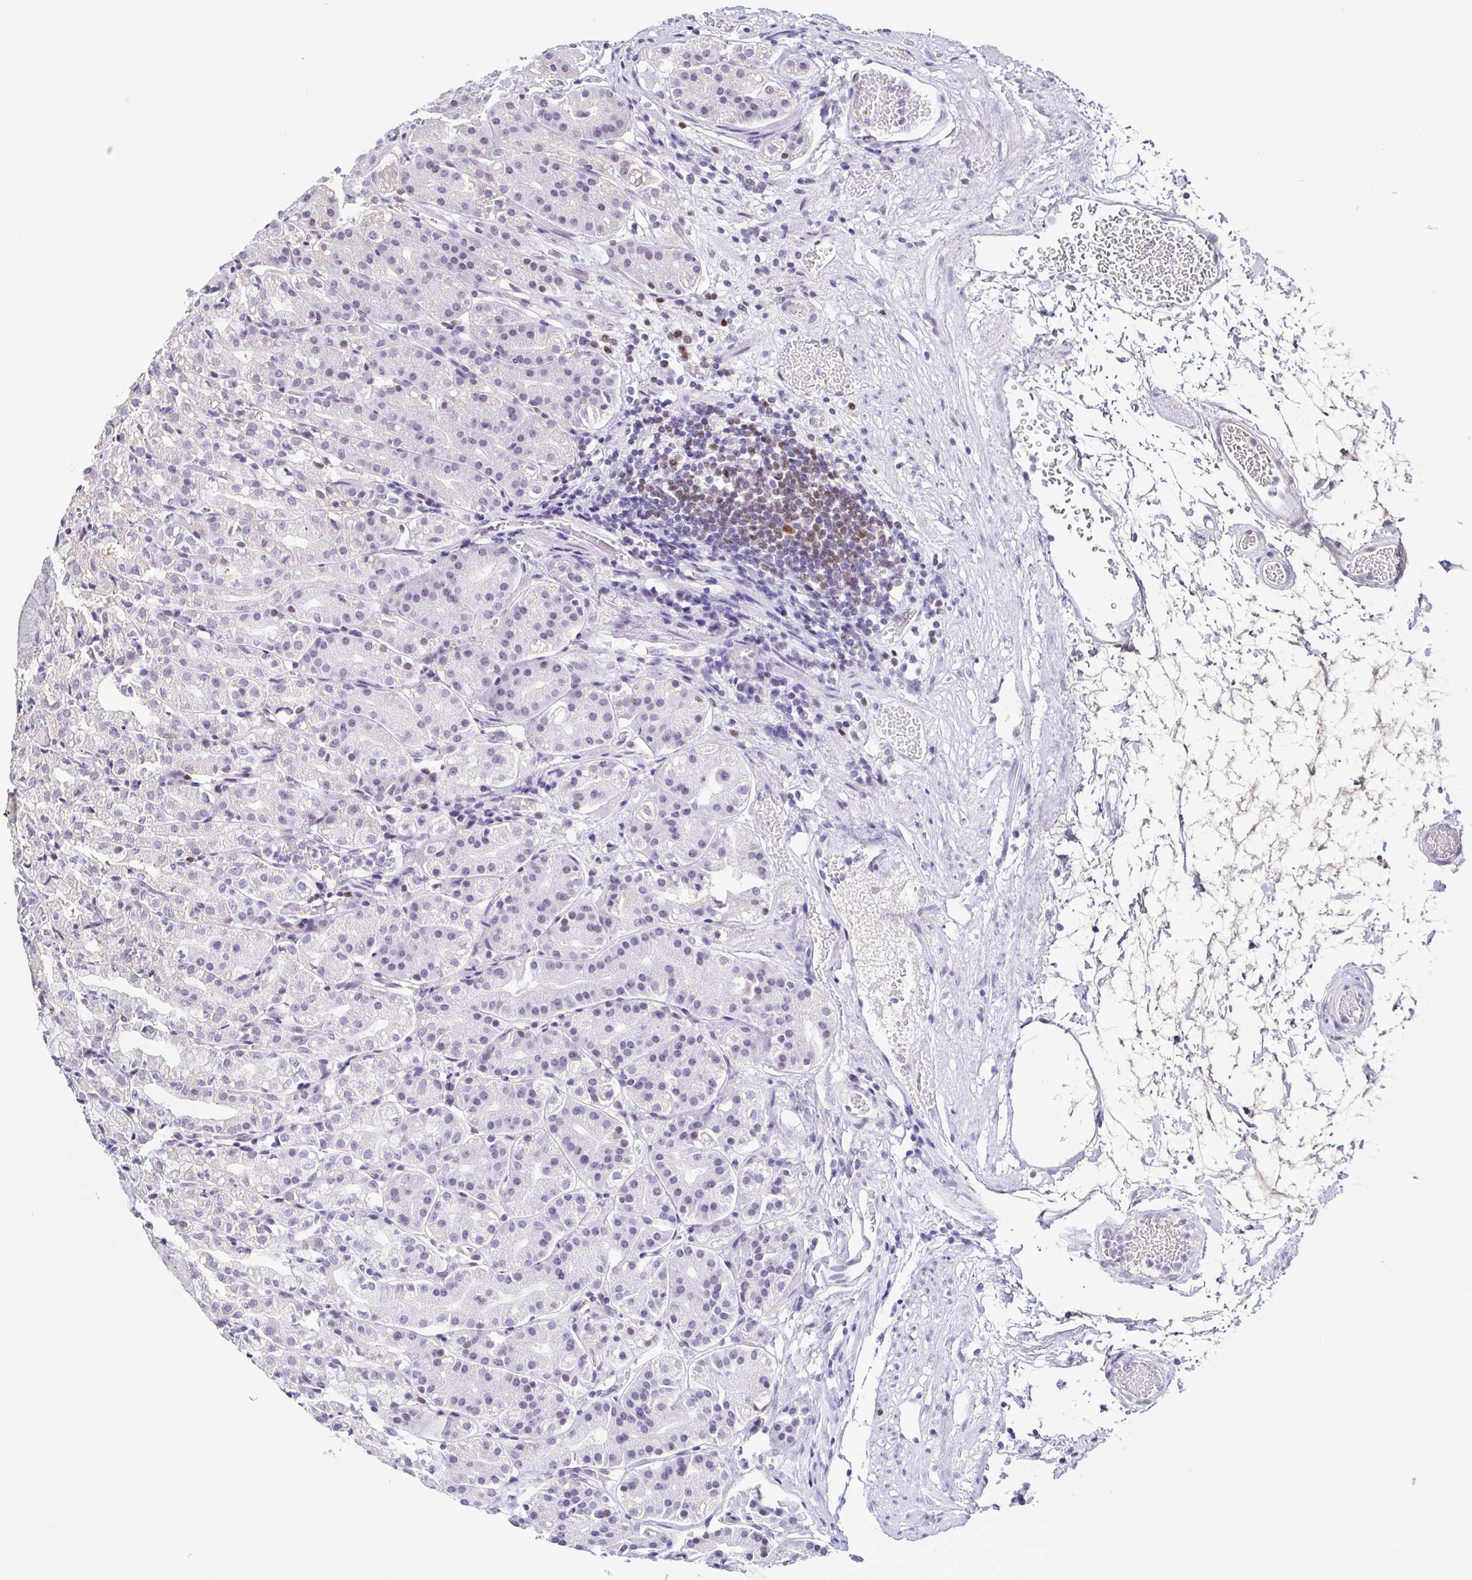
{"staining": {"intensity": "negative", "quantity": "none", "location": "none"}, "tissue": "stomach", "cell_type": "Glandular cells", "image_type": "normal", "snomed": [{"axis": "morphology", "description": "Normal tissue, NOS"}, {"axis": "topography", "description": "Stomach"}], "caption": "The micrograph displays no significant expression in glandular cells of stomach. (DAB immunohistochemistry (IHC) visualized using brightfield microscopy, high magnification).", "gene": "TCF3", "patient": {"sex": "female", "age": 57}}